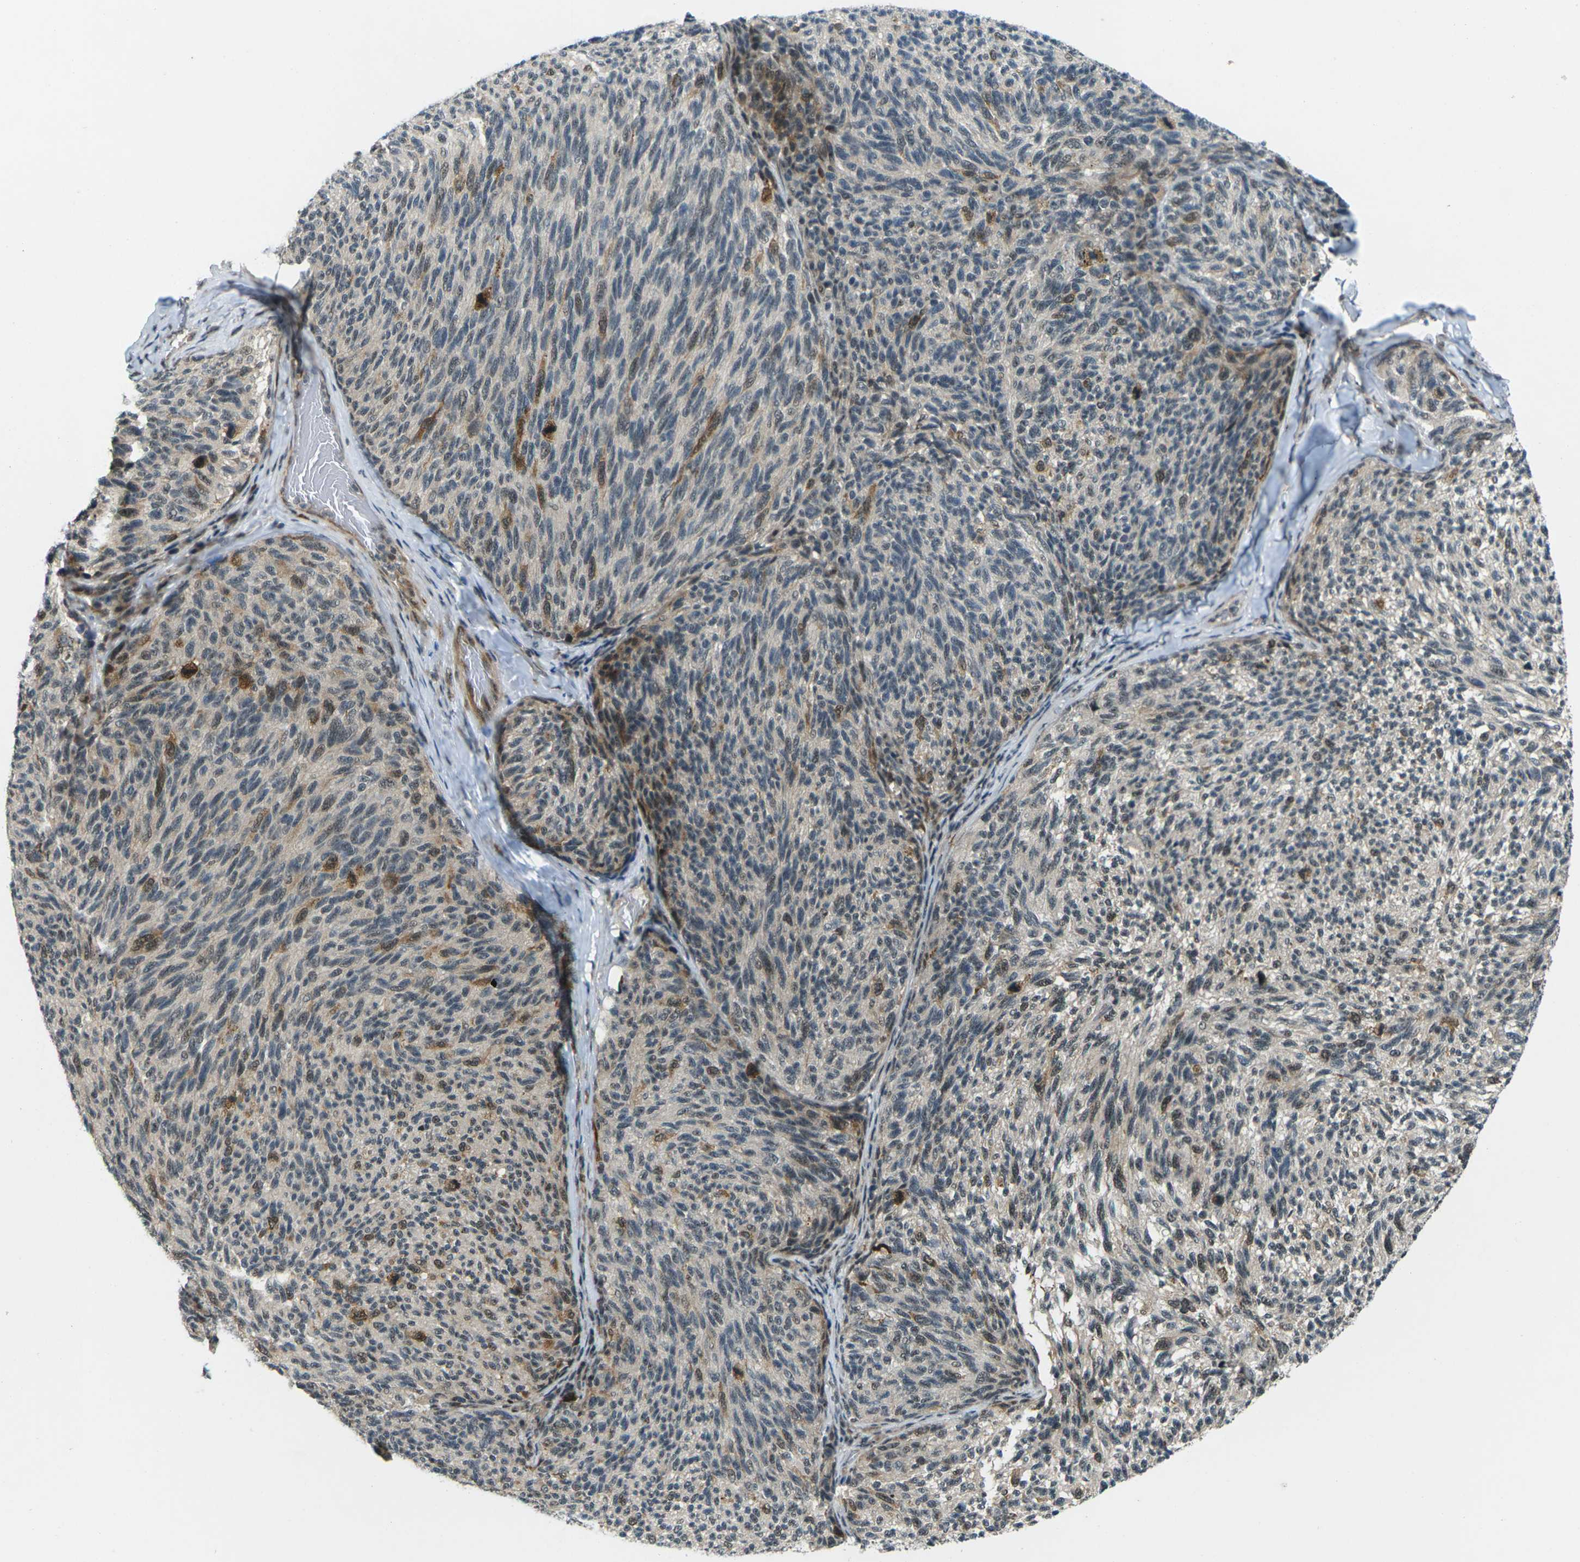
{"staining": {"intensity": "moderate", "quantity": "25%-75%", "location": "cytoplasmic/membranous,nuclear"}, "tissue": "melanoma", "cell_type": "Tumor cells", "image_type": "cancer", "snomed": [{"axis": "morphology", "description": "Malignant melanoma, NOS"}, {"axis": "topography", "description": "Skin"}], "caption": "Approximately 25%-75% of tumor cells in malignant melanoma exhibit moderate cytoplasmic/membranous and nuclear protein positivity as visualized by brown immunohistochemical staining.", "gene": "UBE2S", "patient": {"sex": "female", "age": 73}}